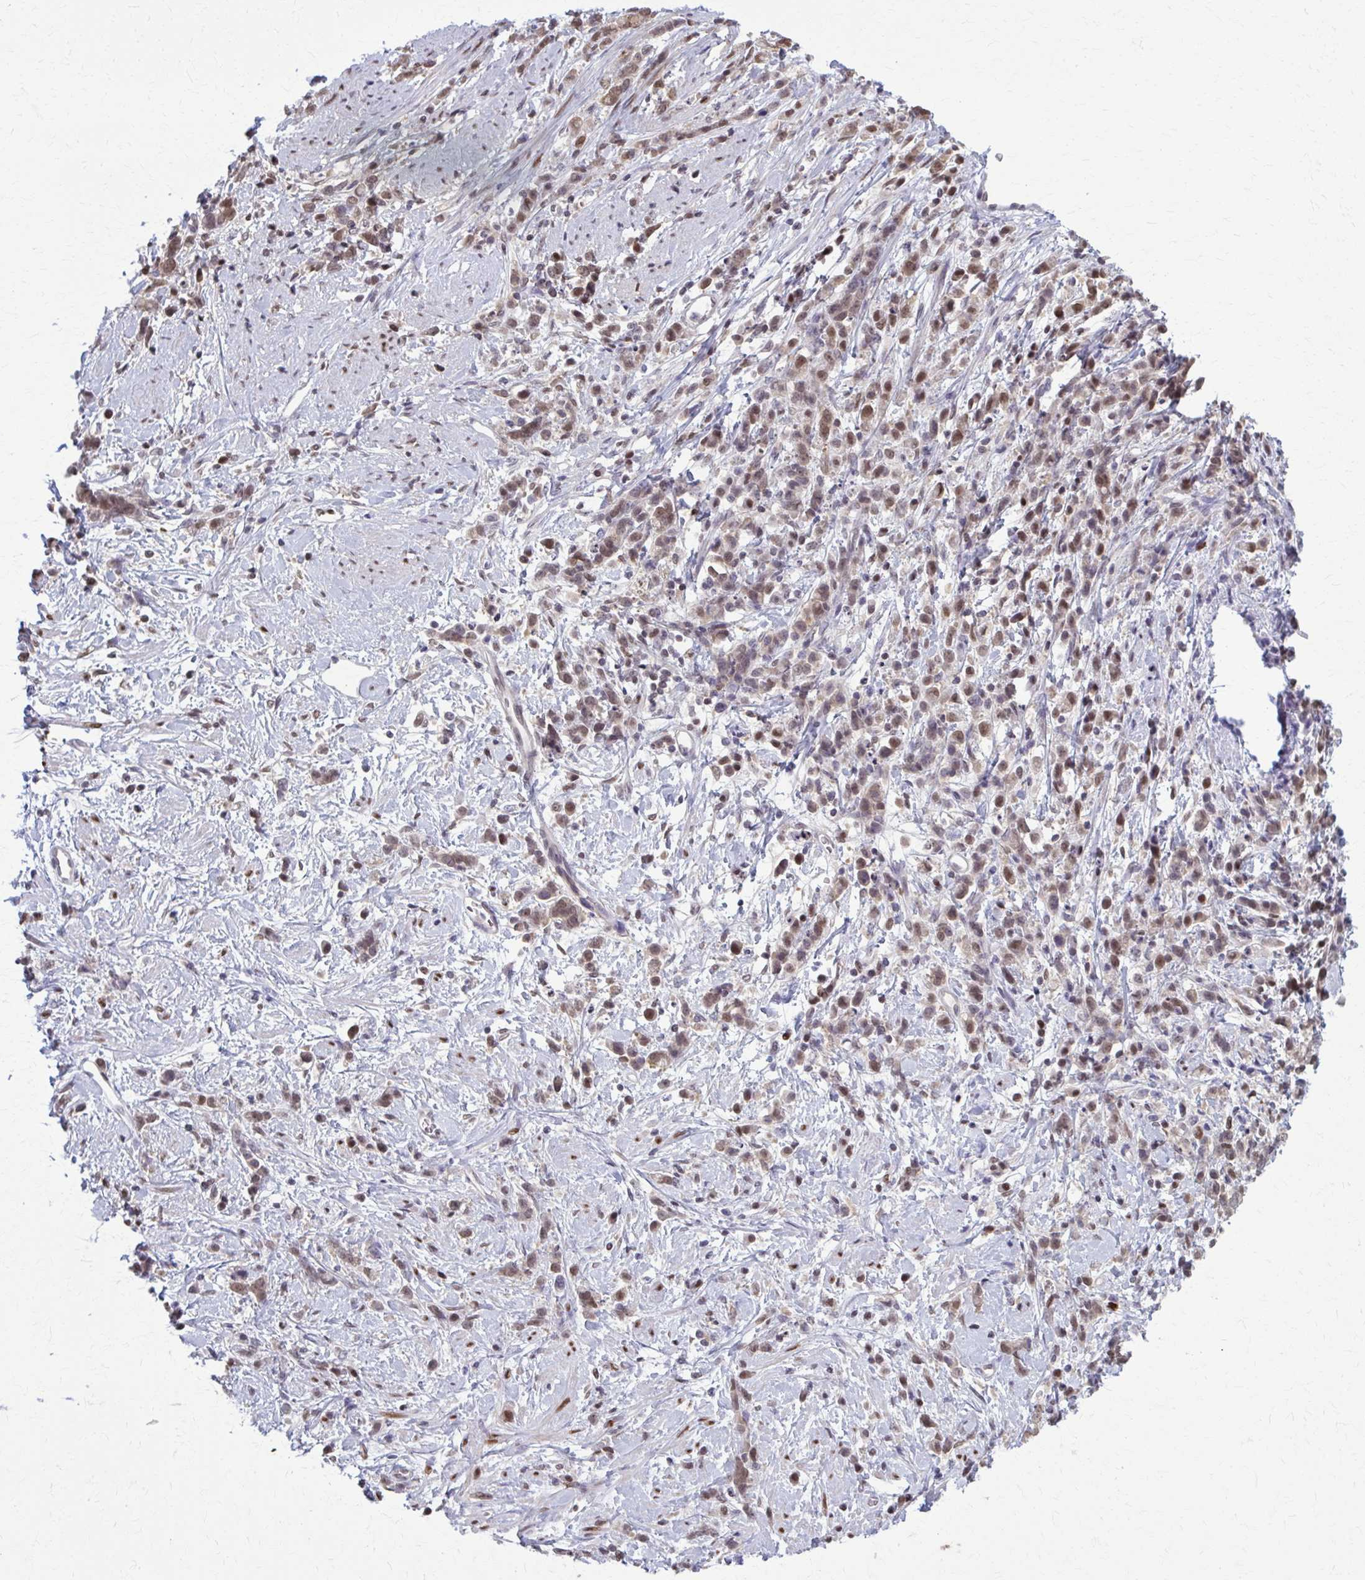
{"staining": {"intensity": "weak", "quantity": ">75%", "location": "nuclear"}, "tissue": "stomach cancer", "cell_type": "Tumor cells", "image_type": "cancer", "snomed": [{"axis": "morphology", "description": "Adenocarcinoma, NOS"}, {"axis": "topography", "description": "Stomach"}], "caption": "The histopathology image shows a brown stain indicating the presence of a protein in the nuclear of tumor cells in stomach adenocarcinoma.", "gene": "MDH1", "patient": {"sex": "female", "age": 60}}